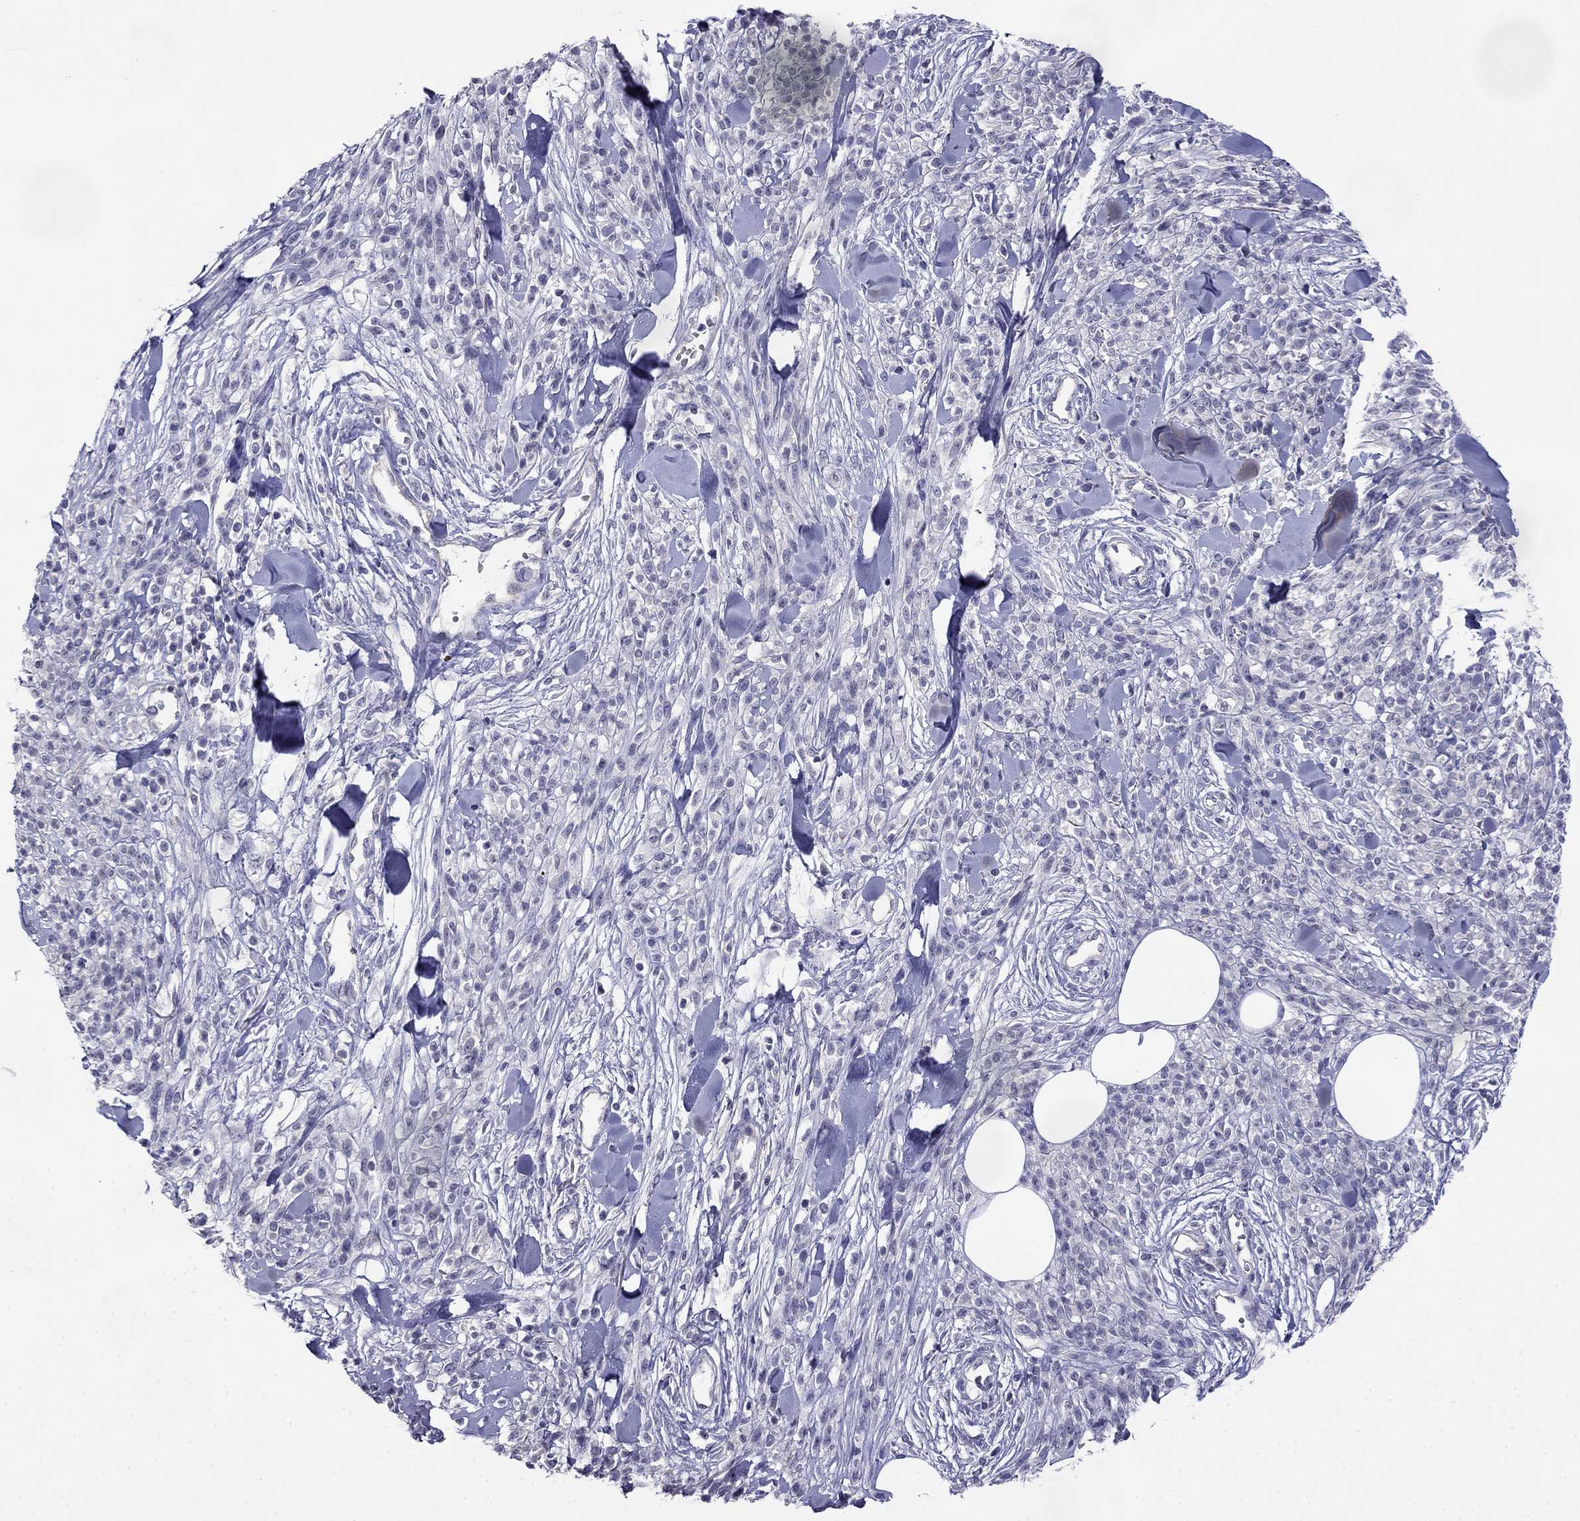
{"staining": {"intensity": "negative", "quantity": "none", "location": "none"}, "tissue": "melanoma", "cell_type": "Tumor cells", "image_type": "cancer", "snomed": [{"axis": "morphology", "description": "Malignant melanoma, NOS"}, {"axis": "topography", "description": "Skin"}, {"axis": "topography", "description": "Skin of trunk"}], "caption": "Image shows no protein staining in tumor cells of malignant melanoma tissue. The staining is performed using DAB (3,3'-diaminobenzidine) brown chromogen with nuclei counter-stained in using hematoxylin.", "gene": "PRR18", "patient": {"sex": "male", "age": 74}}